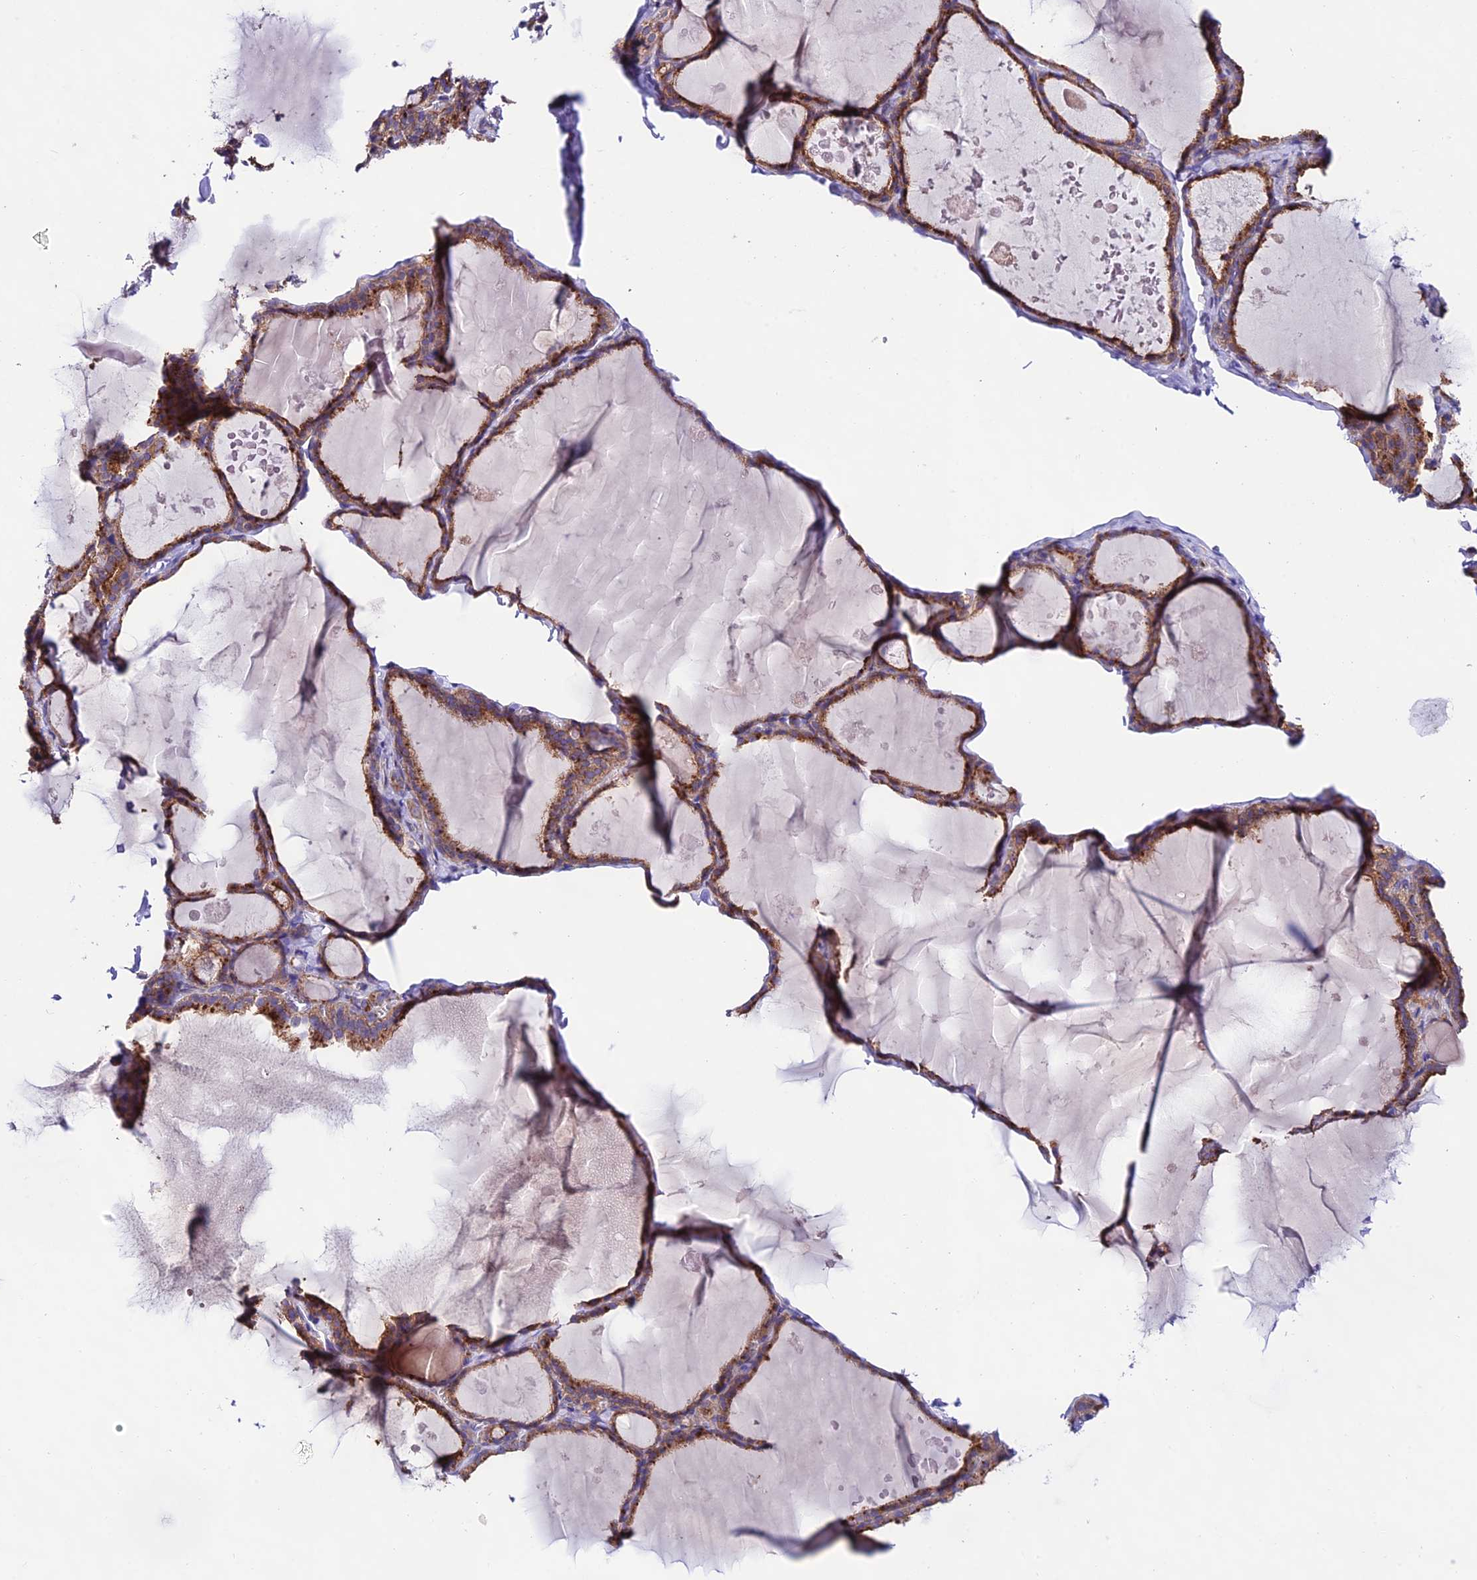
{"staining": {"intensity": "moderate", "quantity": ">75%", "location": "cytoplasmic/membranous"}, "tissue": "thyroid gland", "cell_type": "Glandular cells", "image_type": "normal", "snomed": [{"axis": "morphology", "description": "Normal tissue, NOS"}, {"axis": "topography", "description": "Thyroid gland"}], "caption": "Thyroid gland stained for a protein shows moderate cytoplasmic/membranous positivity in glandular cells. The protein is stained brown, and the nuclei are stained in blue (DAB (3,3'-diaminobenzidine) IHC with brightfield microscopy, high magnification).", "gene": "LACTB2", "patient": {"sex": "male", "age": 56}}